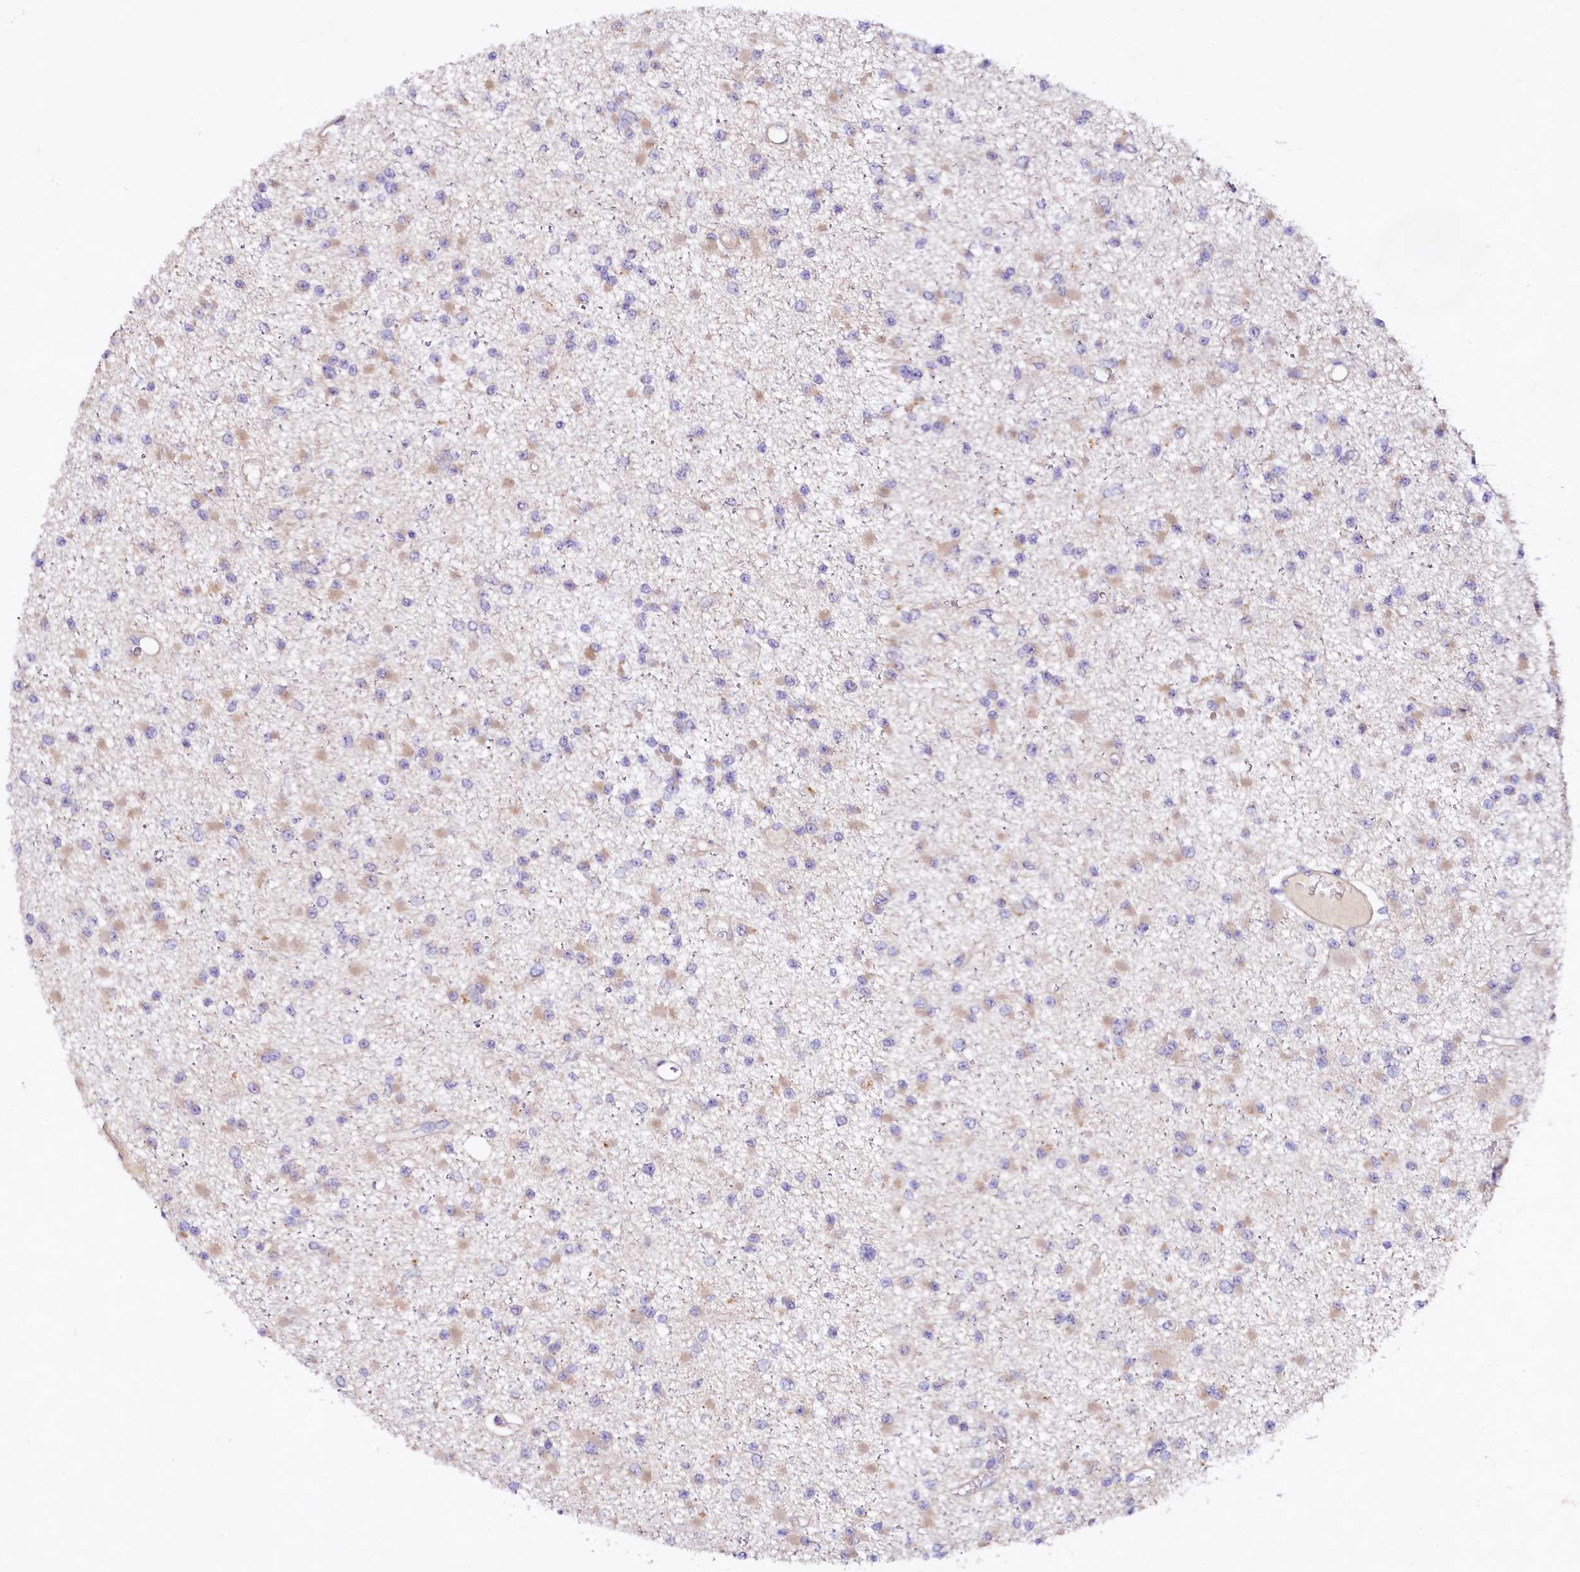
{"staining": {"intensity": "negative", "quantity": "none", "location": "none"}, "tissue": "glioma", "cell_type": "Tumor cells", "image_type": "cancer", "snomed": [{"axis": "morphology", "description": "Glioma, malignant, Low grade"}, {"axis": "topography", "description": "Brain"}], "caption": "The immunohistochemistry (IHC) micrograph has no significant staining in tumor cells of glioma tissue.", "gene": "VPS11", "patient": {"sex": "female", "age": 22}}